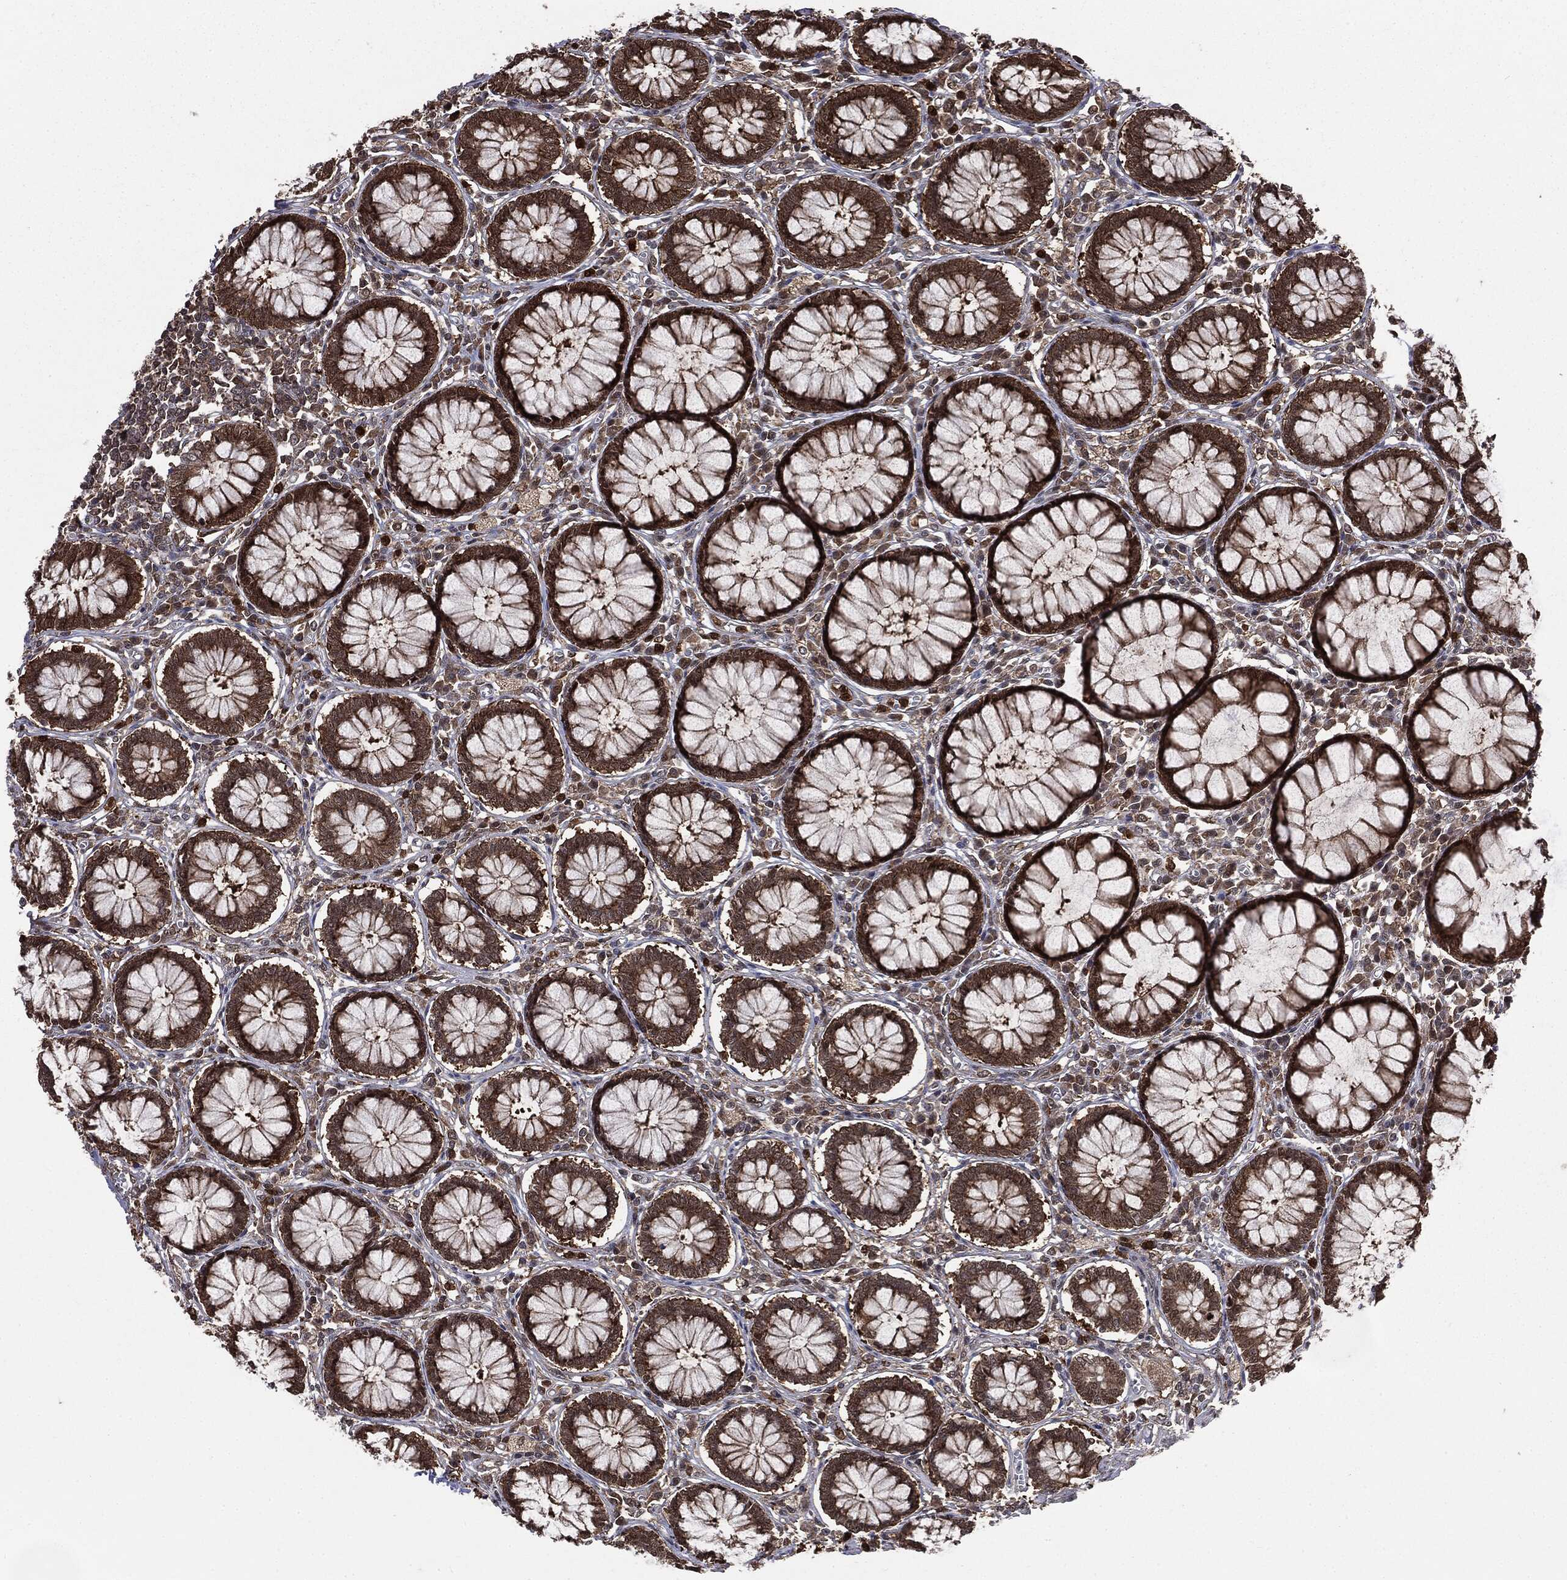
{"staining": {"intensity": "negative", "quantity": "none", "location": "none"}, "tissue": "colon", "cell_type": "Endothelial cells", "image_type": "normal", "snomed": [{"axis": "morphology", "description": "Normal tissue, NOS"}, {"axis": "topography", "description": "Colon"}], "caption": "High magnification brightfield microscopy of benign colon stained with DAB (brown) and counterstained with hematoxylin (blue): endothelial cells show no significant positivity.", "gene": "GPI", "patient": {"sex": "male", "age": 65}}